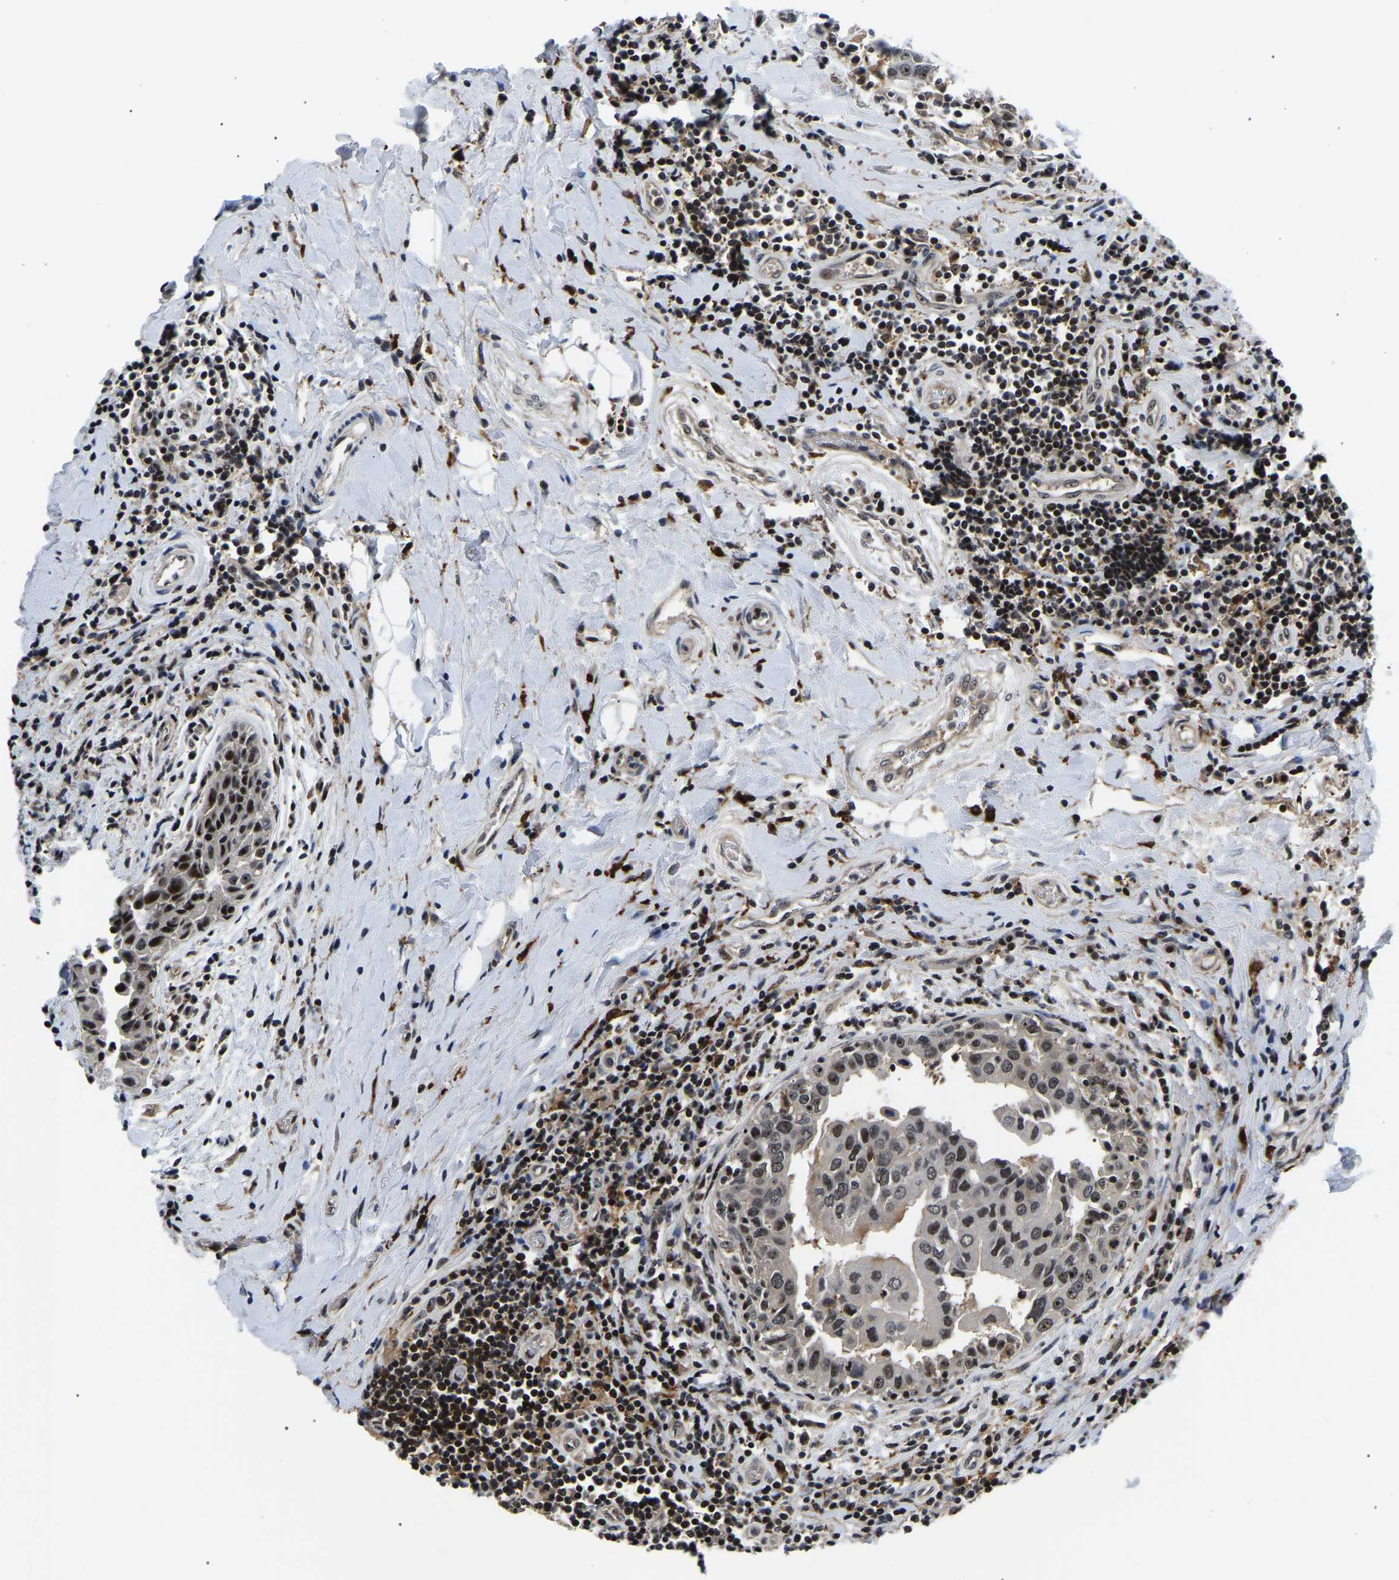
{"staining": {"intensity": "strong", "quantity": ">75%", "location": "nuclear"}, "tissue": "breast cancer", "cell_type": "Tumor cells", "image_type": "cancer", "snomed": [{"axis": "morphology", "description": "Duct carcinoma"}, {"axis": "topography", "description": "Breast"}], "caption": "Immunohistochemical staining of infiltrating ductal carcinoma (breast) reveals high levels of strong nuclear protein staining in about >75% of tumor cells.", "gene": "RRP1B", "patient": {"sex": "female", "age": 27}}